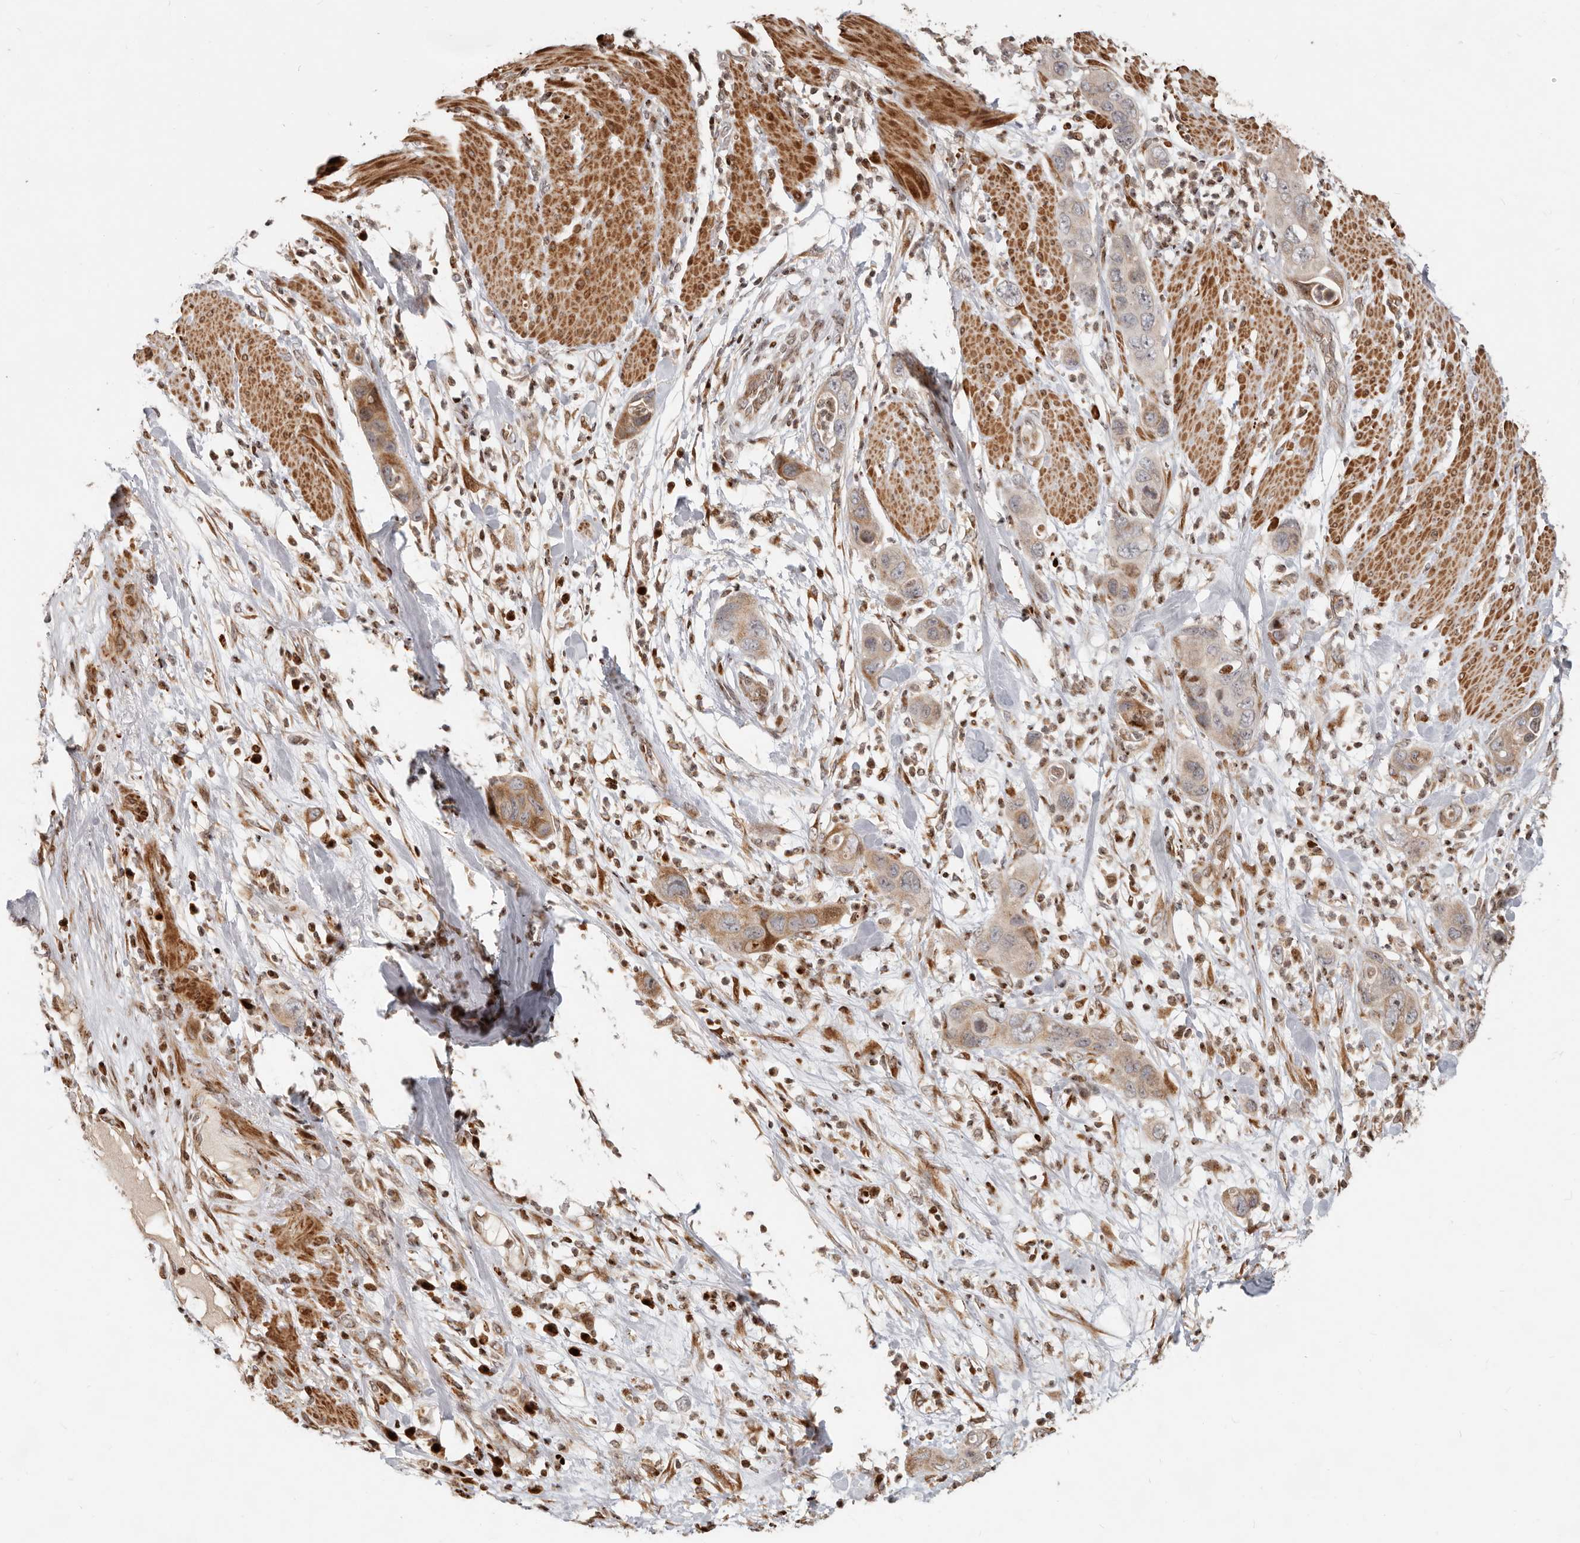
{"staining": {"intensity": "moderate", "quantity": "25%-75%", "location": "cytoplasmic/membranous"}, "tissue": "pancreatic cancer", "cell_type": "Tumor cells", "image_type": "cancer", "snomed": [{"axis": "morphology", "description": "Adenocarcinoma, NOS"}, {"axis": "topography", "description": "Pancreas"}], "caption": "Immunohistochemistry (DAB (3,3'-diaminobenzidine)) staining of human pancreatic cancer (adenocarcinoma) reveals moderate cytoplasmic/membranous protein expression in about 25%-75% of tumor cells.", "gene": "TRIM4", "patient": {"sex": "female", "age": 71}}